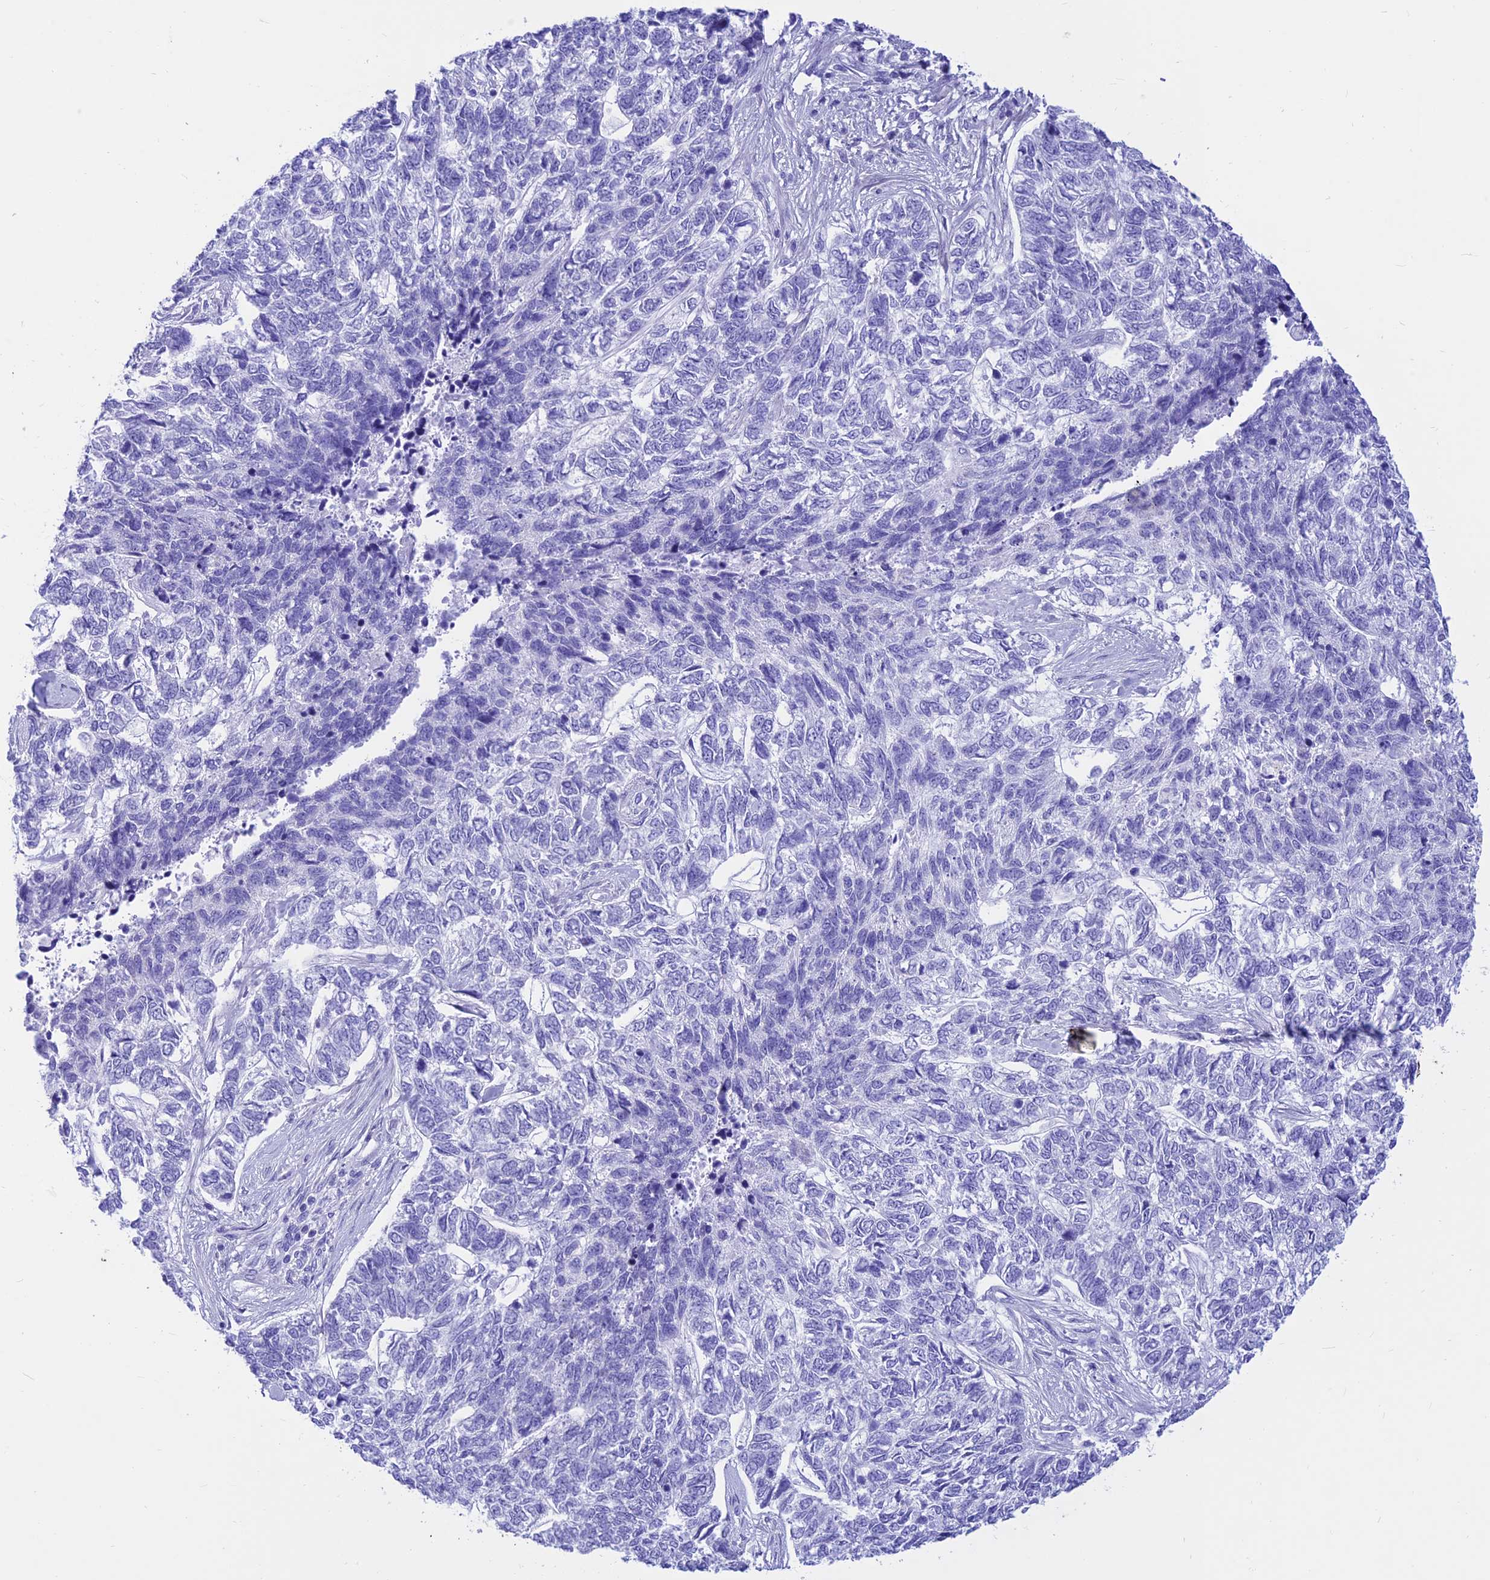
{"staining": {"intensity": "negative", "quantity": "none", "location": "none"}, "tissue": "skin cancer", "cell_type": "Tumor cells", "image_type": "cancer", "snomed": [{"axis": "morphology", "description": "Basal cell carcinoma"}, {"axis": "topography", "description": "Skin"}], "caption": "This photomicrograph is of basal cell carcinoma (skin) stained with immunohistochemistry (IHC) to label a protein in brown with the nuclei are counter-stained blue. There is no expression in tumor cells.", "gene": "PRNP", "patient": {"sex": "female", "age": 65}}